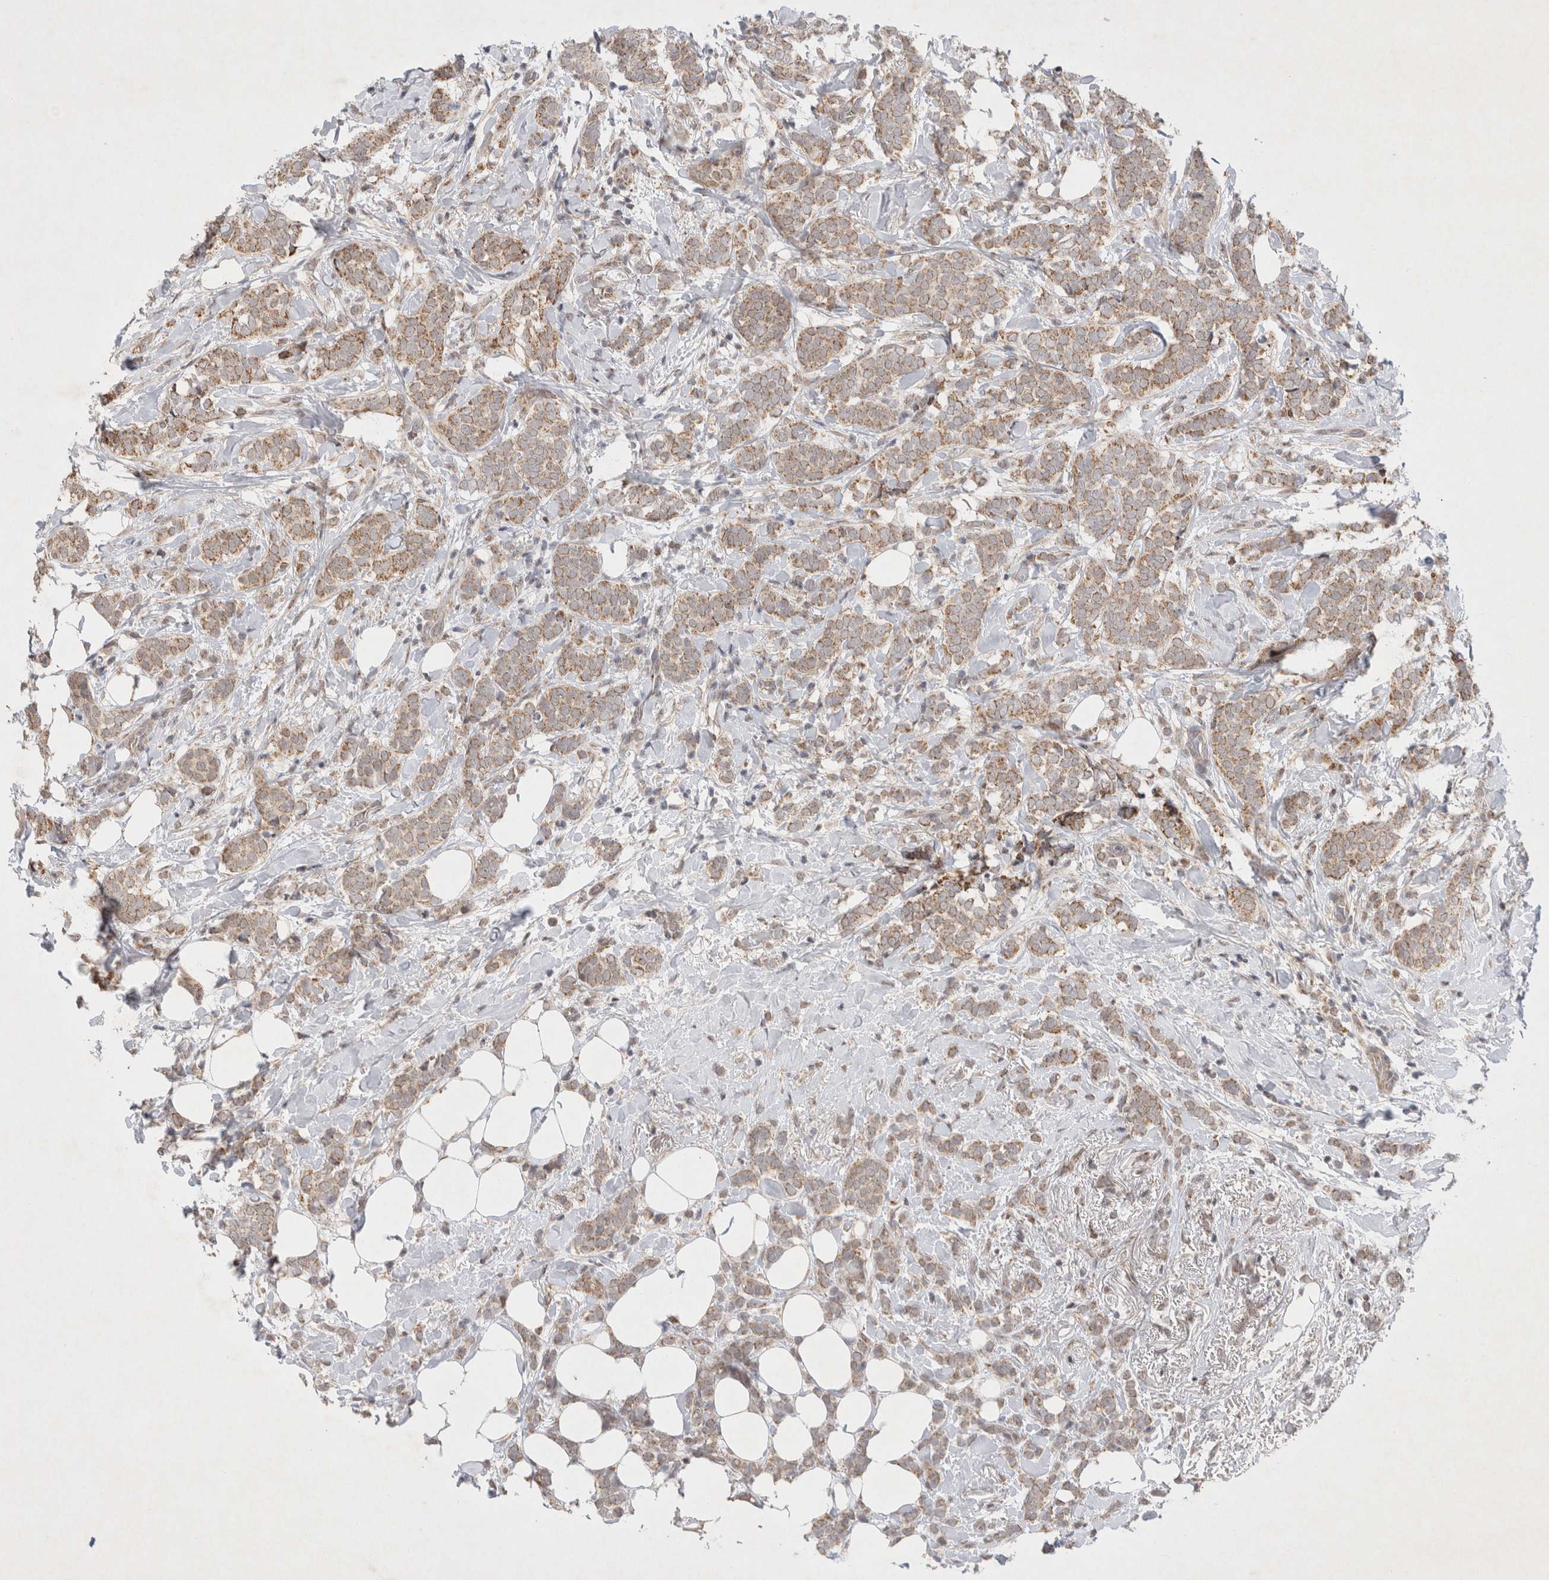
{"staining": {"intensity": "weak", "quantity": ">75%", "location": "cytoplasmic/membranous"}, "tissue": "breast cancer", "cell_type": "Tumor cells", "image_type": "cancer", "snomed": [{"axis": "morphology", "description": "Lobular carcinoma"}, {"axis": "topography", "description": "Breast"}], "caption": "A histopathology image of lobular carcinoma (breast) stained for a protein shows weak cytoplasmic/membranous brown staining in tumor cells.", "gene": "MRPL37", "patient": {"sex": "female", "age": 50}}